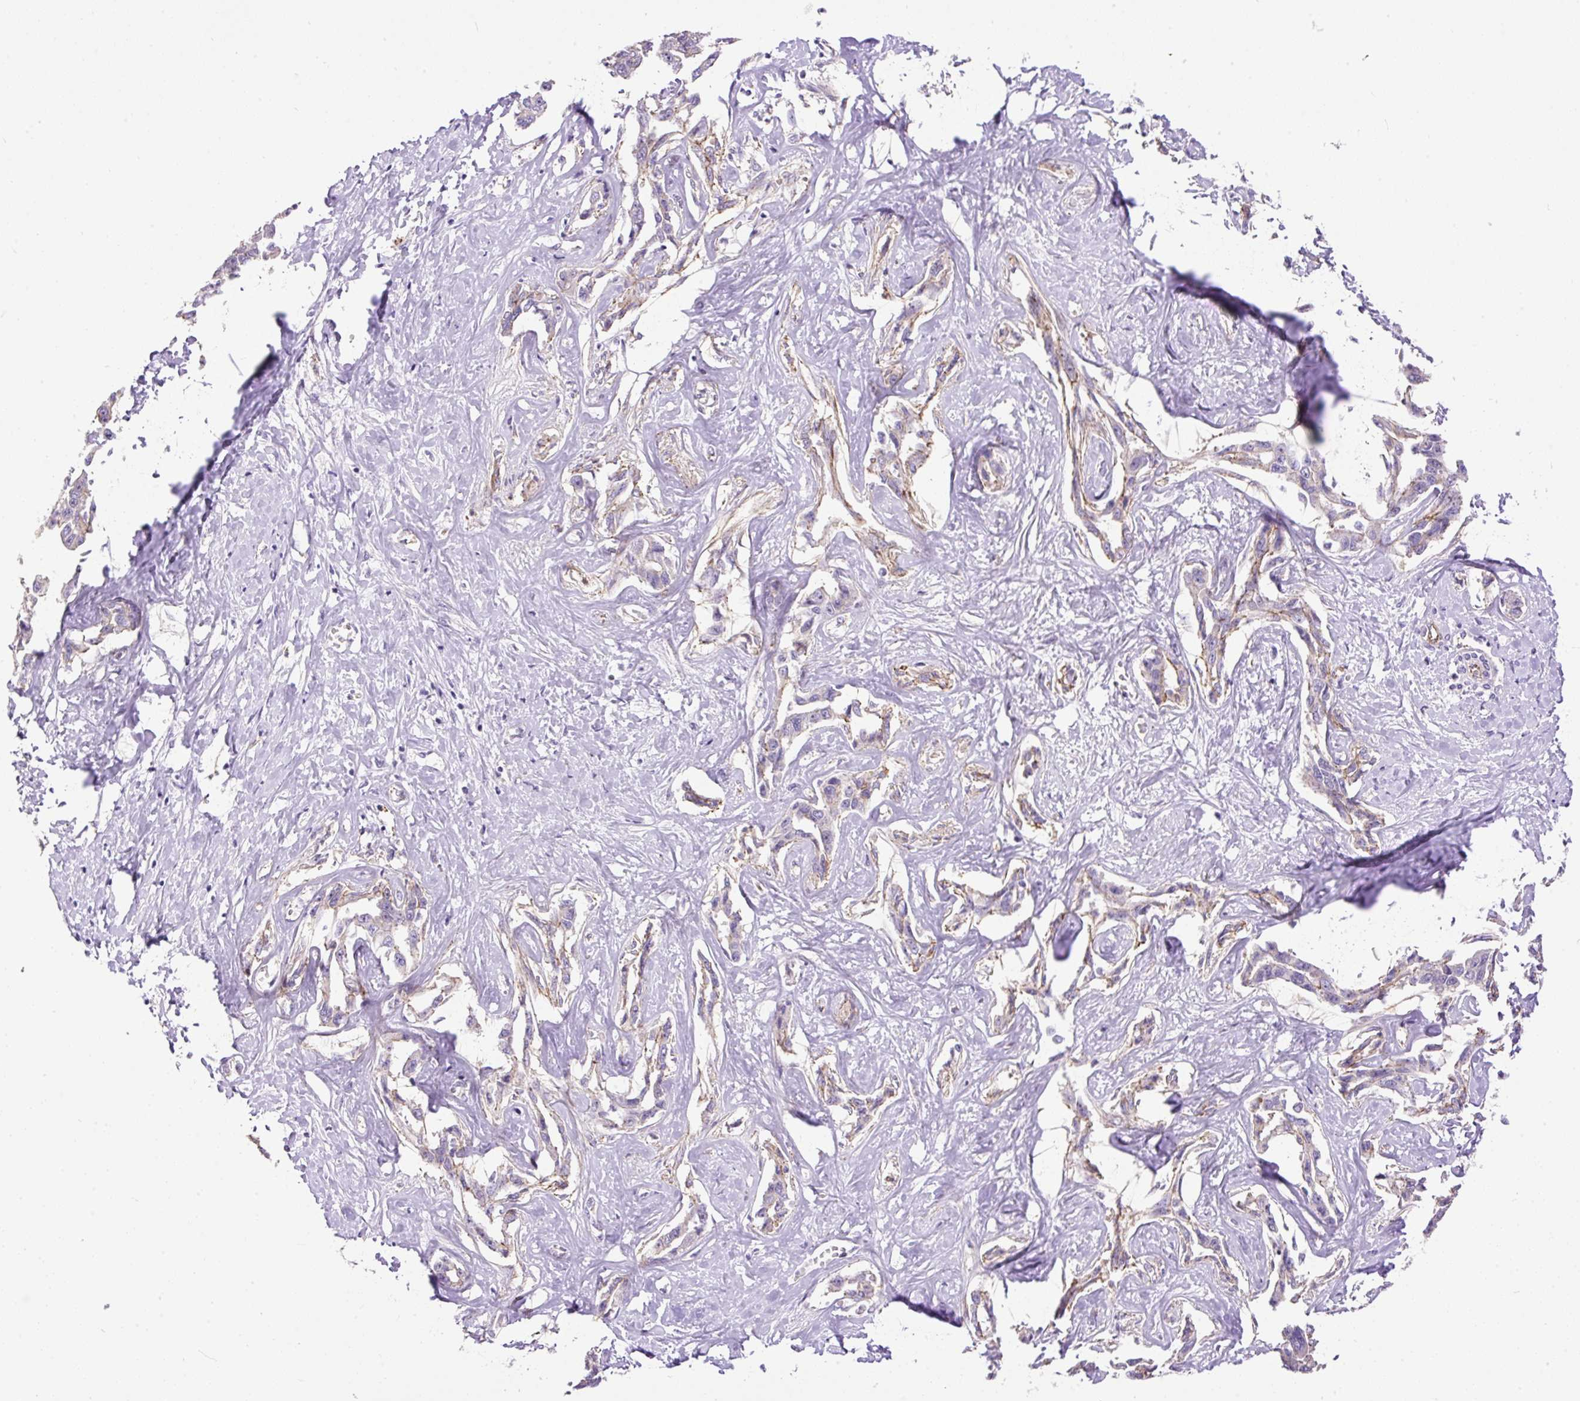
{"staining": {"intensity": "weak", "quantity": "<25%", "location": "cytoplasmic/membranous"}, "tissue": "liver cancer", "cell_type": "Tumor cells", "image_type": "cancer", "snomed": [{"axis": "morphology", "description": "Cholangiocarcinoma"}, {"axis": "topography", "description": "Liver"}], "caption": "DAB (3,3'-diaminobenzidine) immunohistochemical staining of liver cholangiocarcinoma demonstrates no significant staining in tumor cells.", "gene": "MAGEB16", "patient": {"sex": "male", "age": 59}}